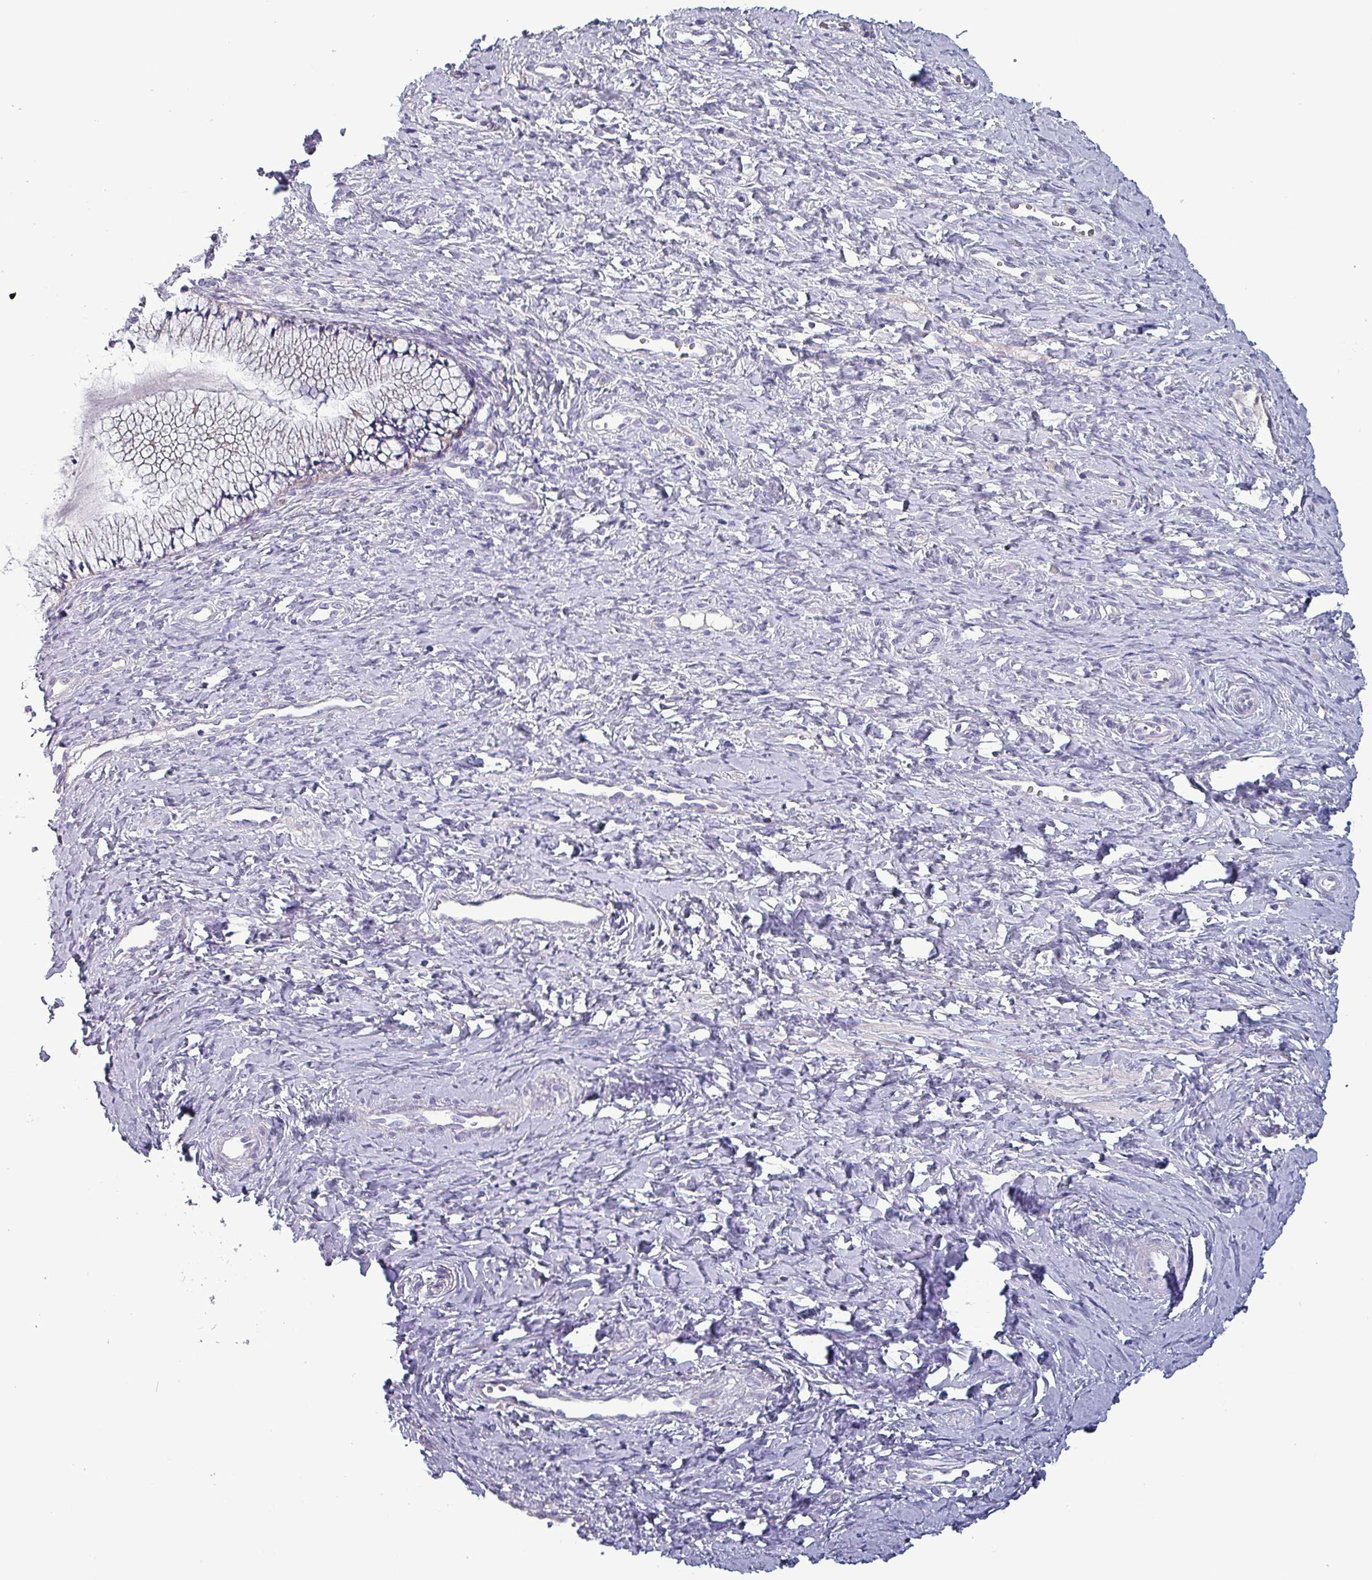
{"staining": {"intensity": "negative", "quantity": "none", "location": "none"}, "tissue": "cervix", "cell_type": "Glandular cells", "image_type": "normal", "snomed": [{"axis": "morphology", "description": "Normal tissue, NOS"}, {"axis": "topography", "description": "Cervix"}], "caption": "This is an immunohistochemistry (IHC) photomicrograph of unremarkable human cervix. There is no positivity in glandular cells.", "gene": "HSD3B7", "patient": {"sex": "female", "age": 36}}